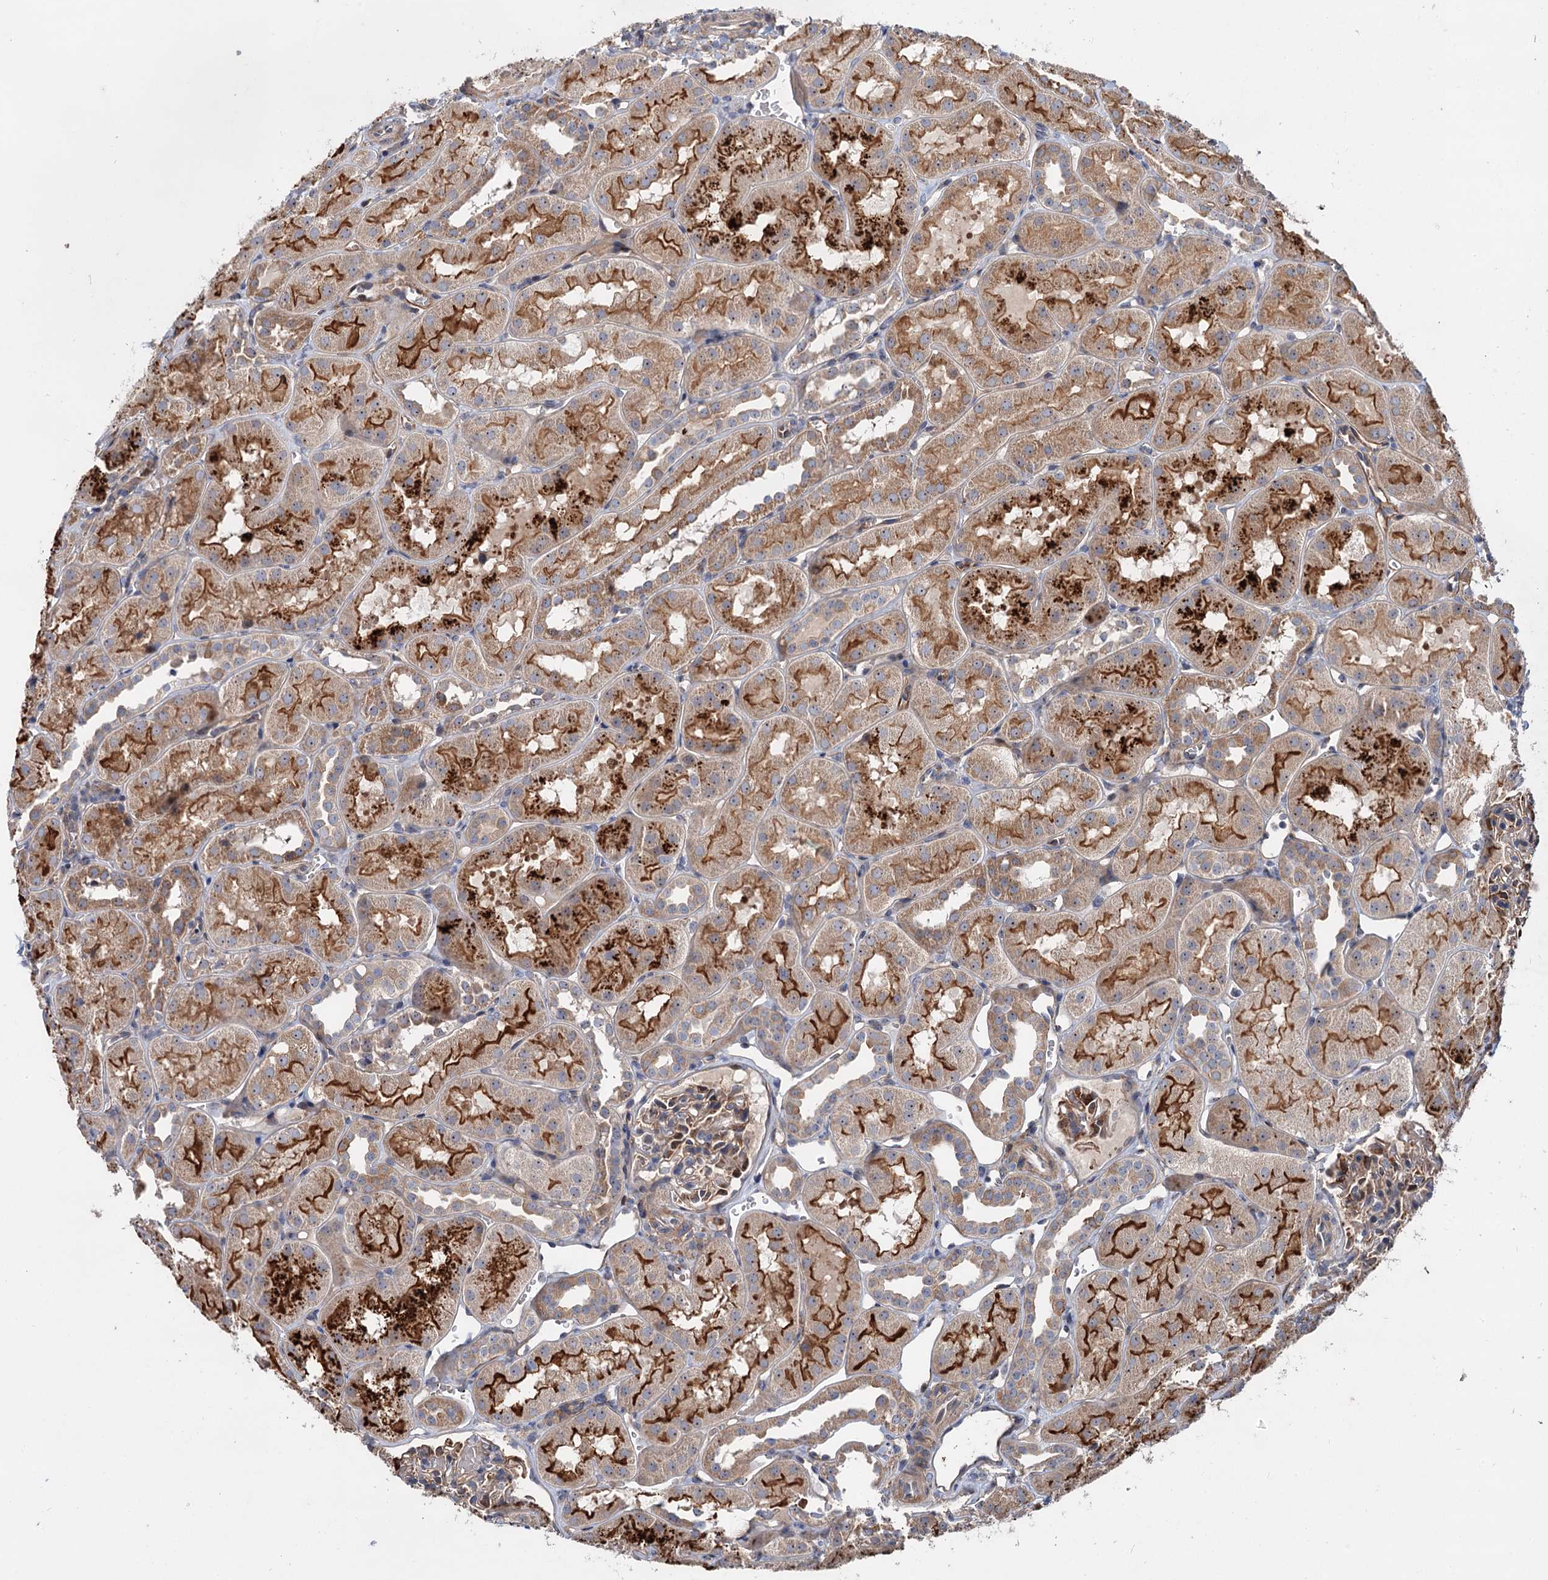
{"staining": {"intensity": "moderate", "quantity": "25%-75%", "location": "cytoplasmic/membranous"}, "tissue": "kidney", "cell_type": "Cells in glomeruli", "image_type": "normal", "snomed": [{"axis": "morphology", "description": "Normal tissue, NOS"}, {"axis": "topography", "description": "Kidney"}, {"axis": "topography", "description": "Urinary bladder"}], "caption": "About 25%-75% of cells in glomeruli in unremarkable human kidney exhibit moderate cytoplasmic/membranous protein positivity as visualized by brown immunohistochemical staining.", "gene": "PTDSS2", "patient": {"sex": "male", "age": 16}}